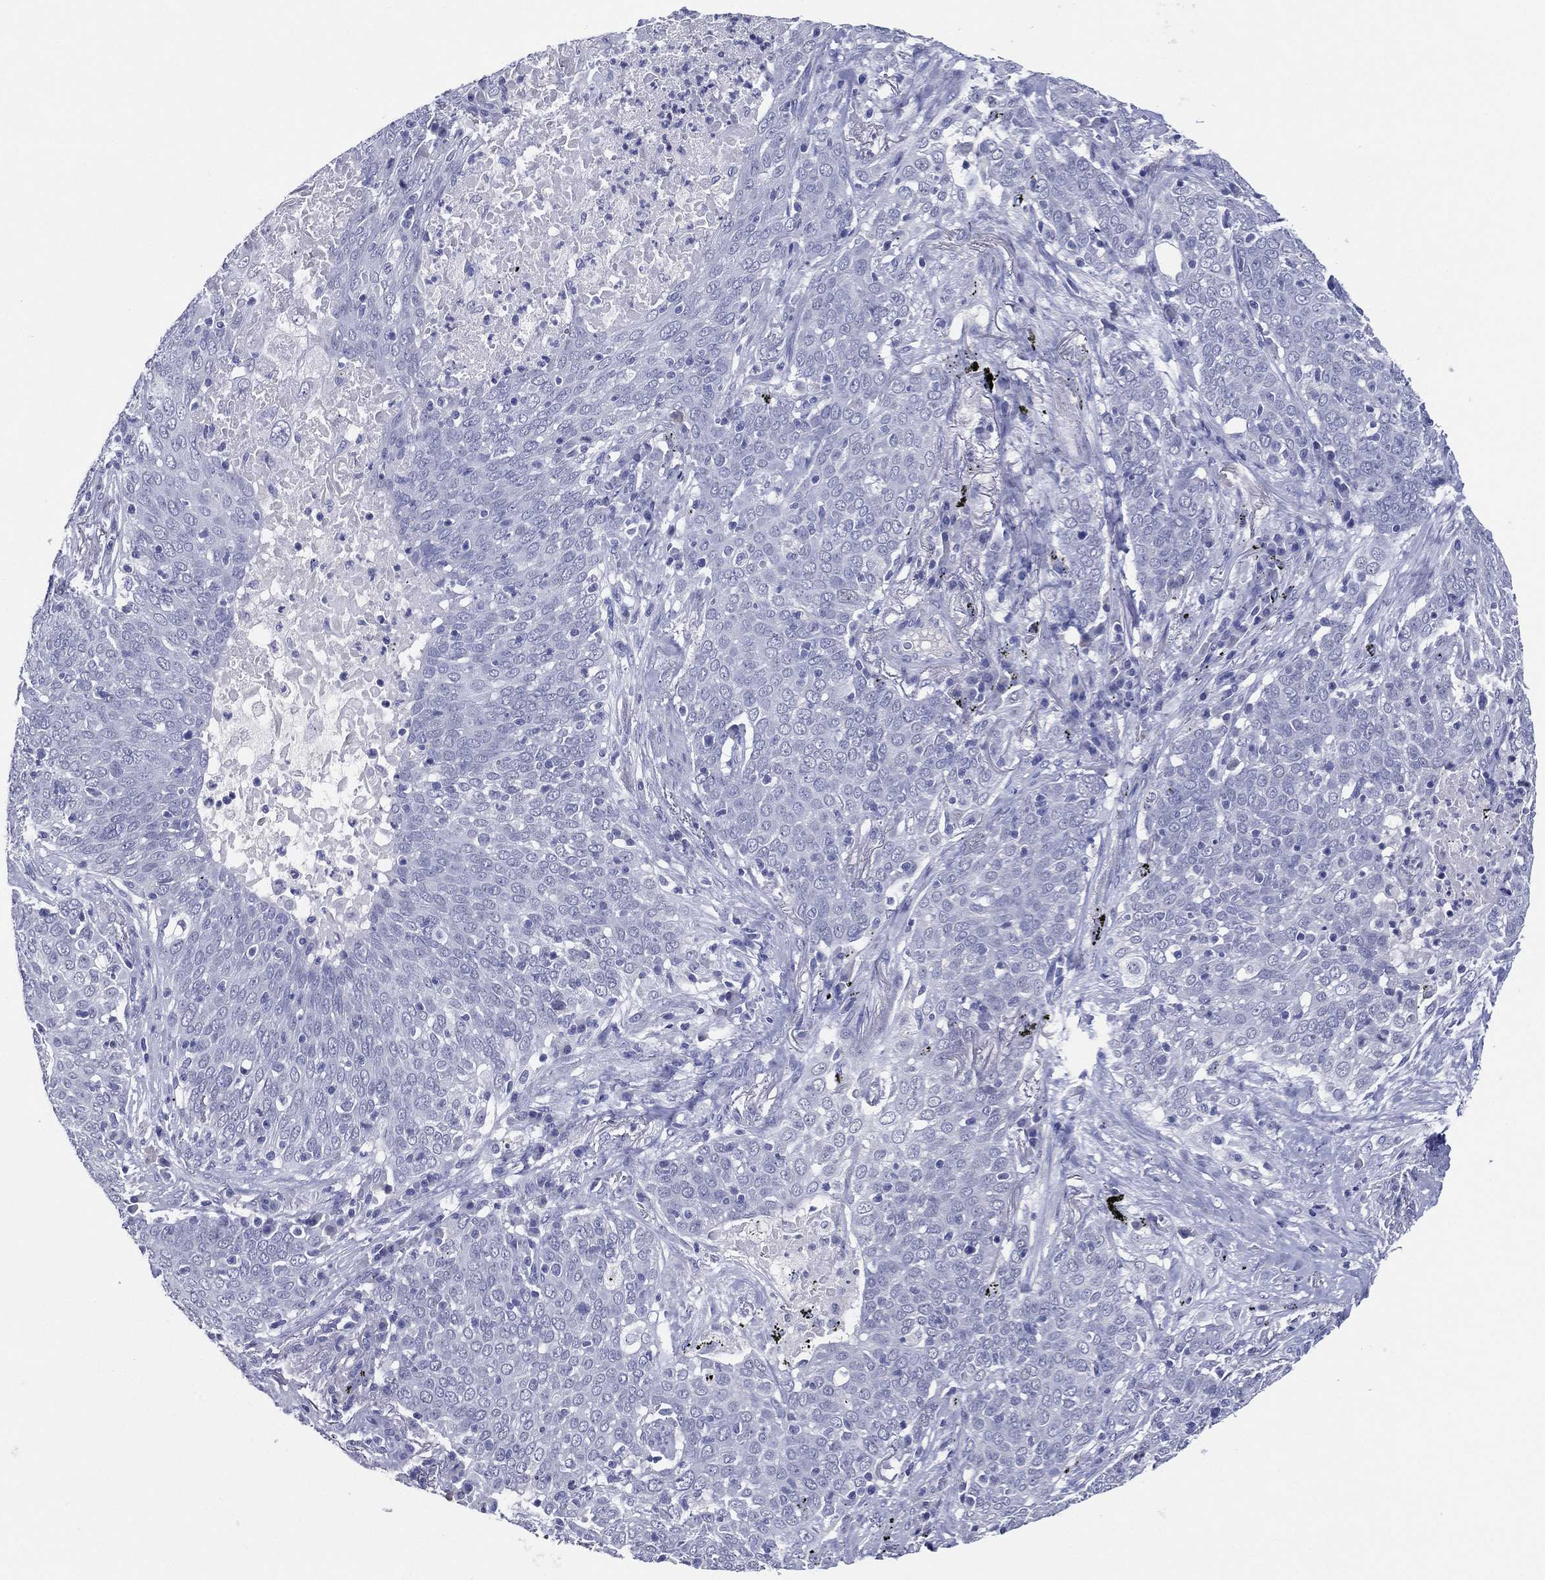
{"staining": {"intensity": "negative", "quantity": "none", "location": "none"}, "tissue": "lung cancer", "cell_type": "Tumor cells", "image_type": "cancer", "snomed": [{"axis": "morphology", "description": "Squamous cell carcinoma, NOS"}, {"axis": "topography", "description": "Lung"}], "caption": "Image shows no significant protein positivity in tumor cells of lung cancer. The staining was performed using DAB to visualize the protein expression in brown, while the nuclei were stained in blue with hematoxylin (Magnification: 20x).", "gene": "TFAP2A", "patient": {"sex": "male", "age": 82}}